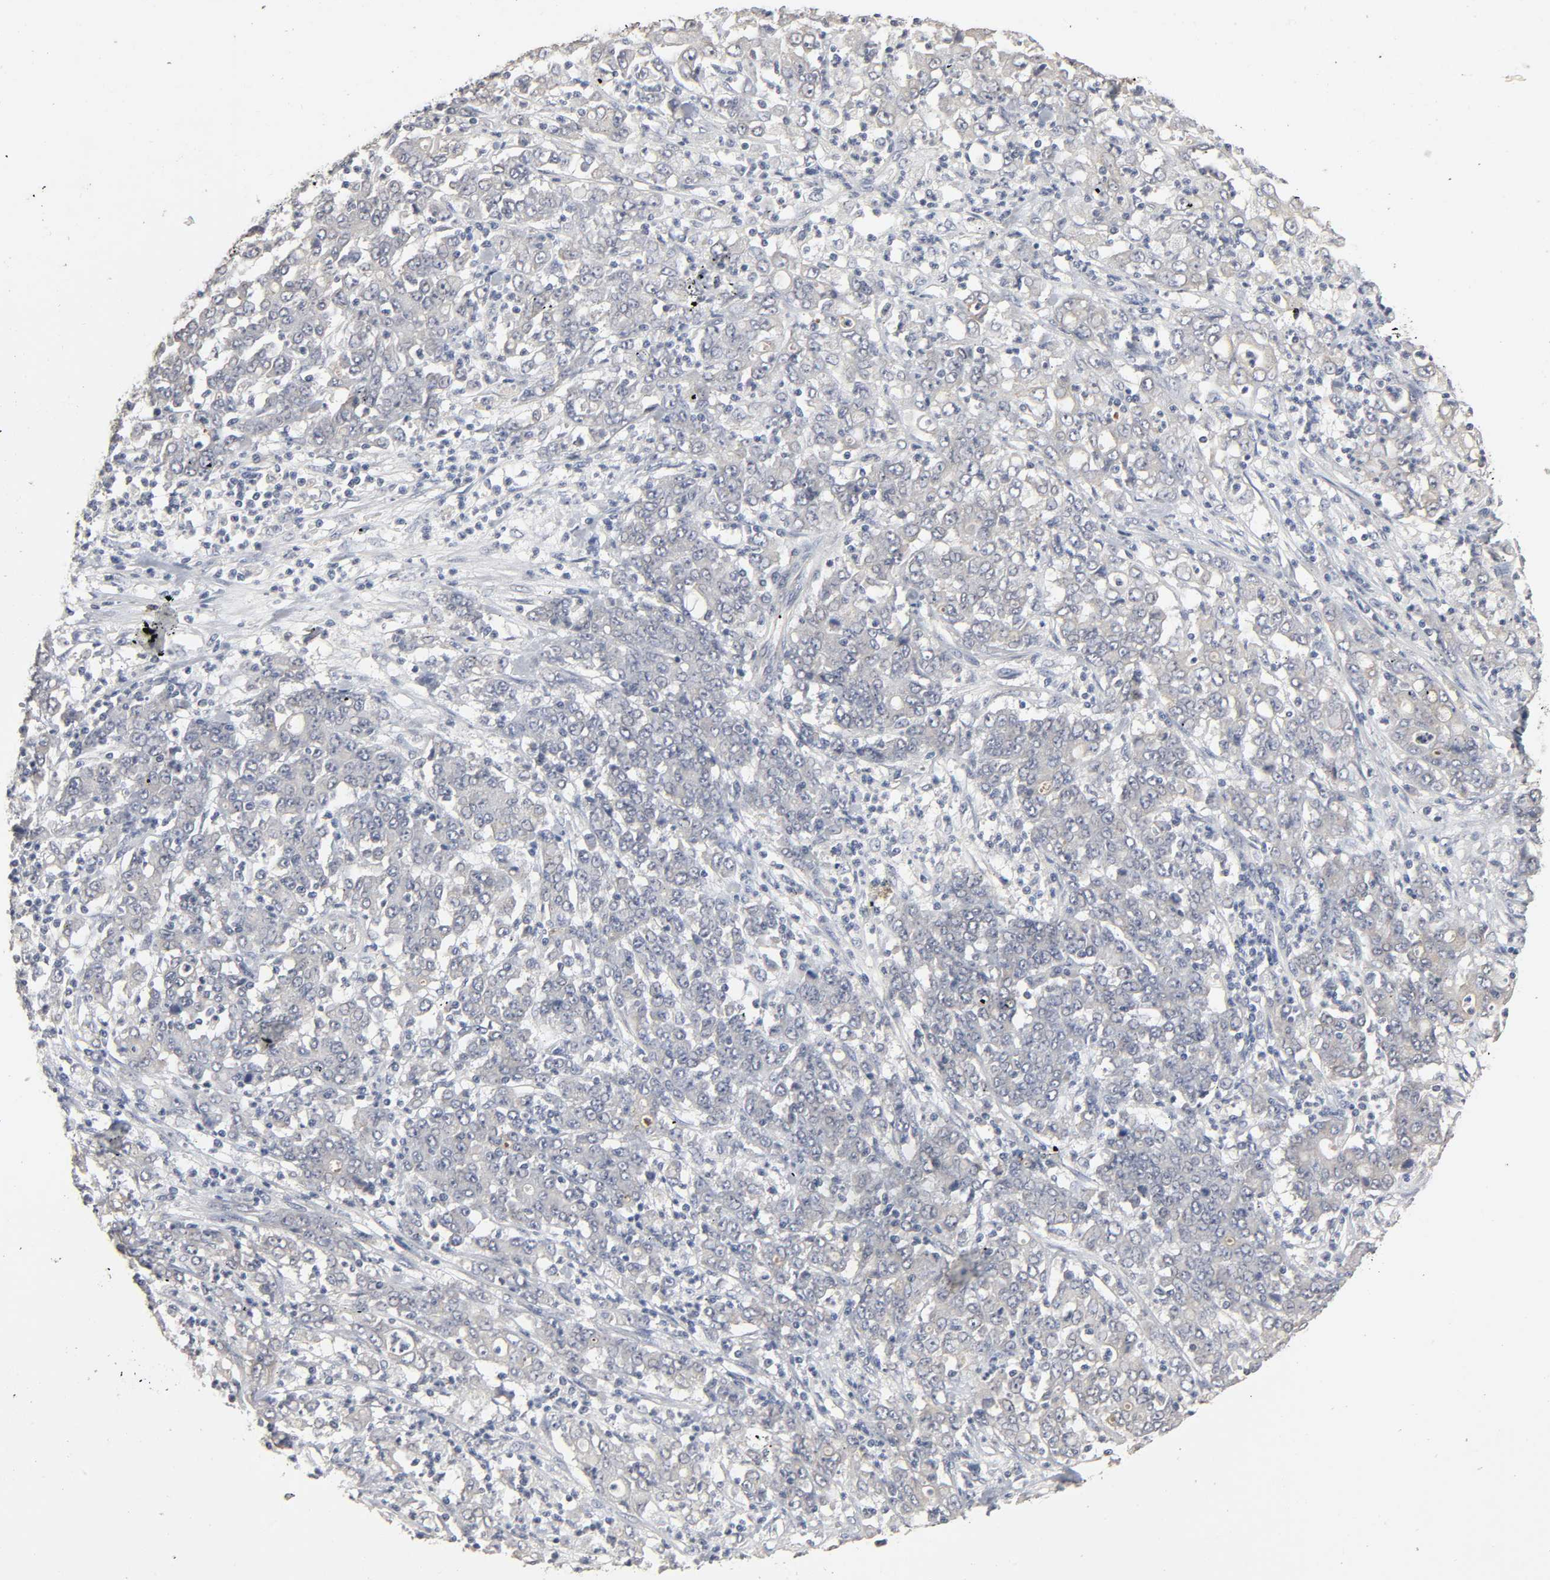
{"staining": {"intensity": "negative", "quantity": "none", "location": "none"}, "tissue": "stomach cancer", "cell_type": "Tumor cells", "image_type": "cancer", "snomed": [{"axis": "morphology", "description": "Adenocarcinoma, NOS"}, {"axis": "topography", "description": "Stomach, lower"}], "caption": "The immunohistochemistry (IHC) micrograph has no significant staining in tumor cells of adenocarcinoma (stomach) tissue. The staining was performed using DAB to visualize the protein expression in brown, while the nuclei were stained in blue with hematoxylin (Magnification: 20x).", "gene": "SLC10A2", "patient": {"sex": "female", "age": 71}}